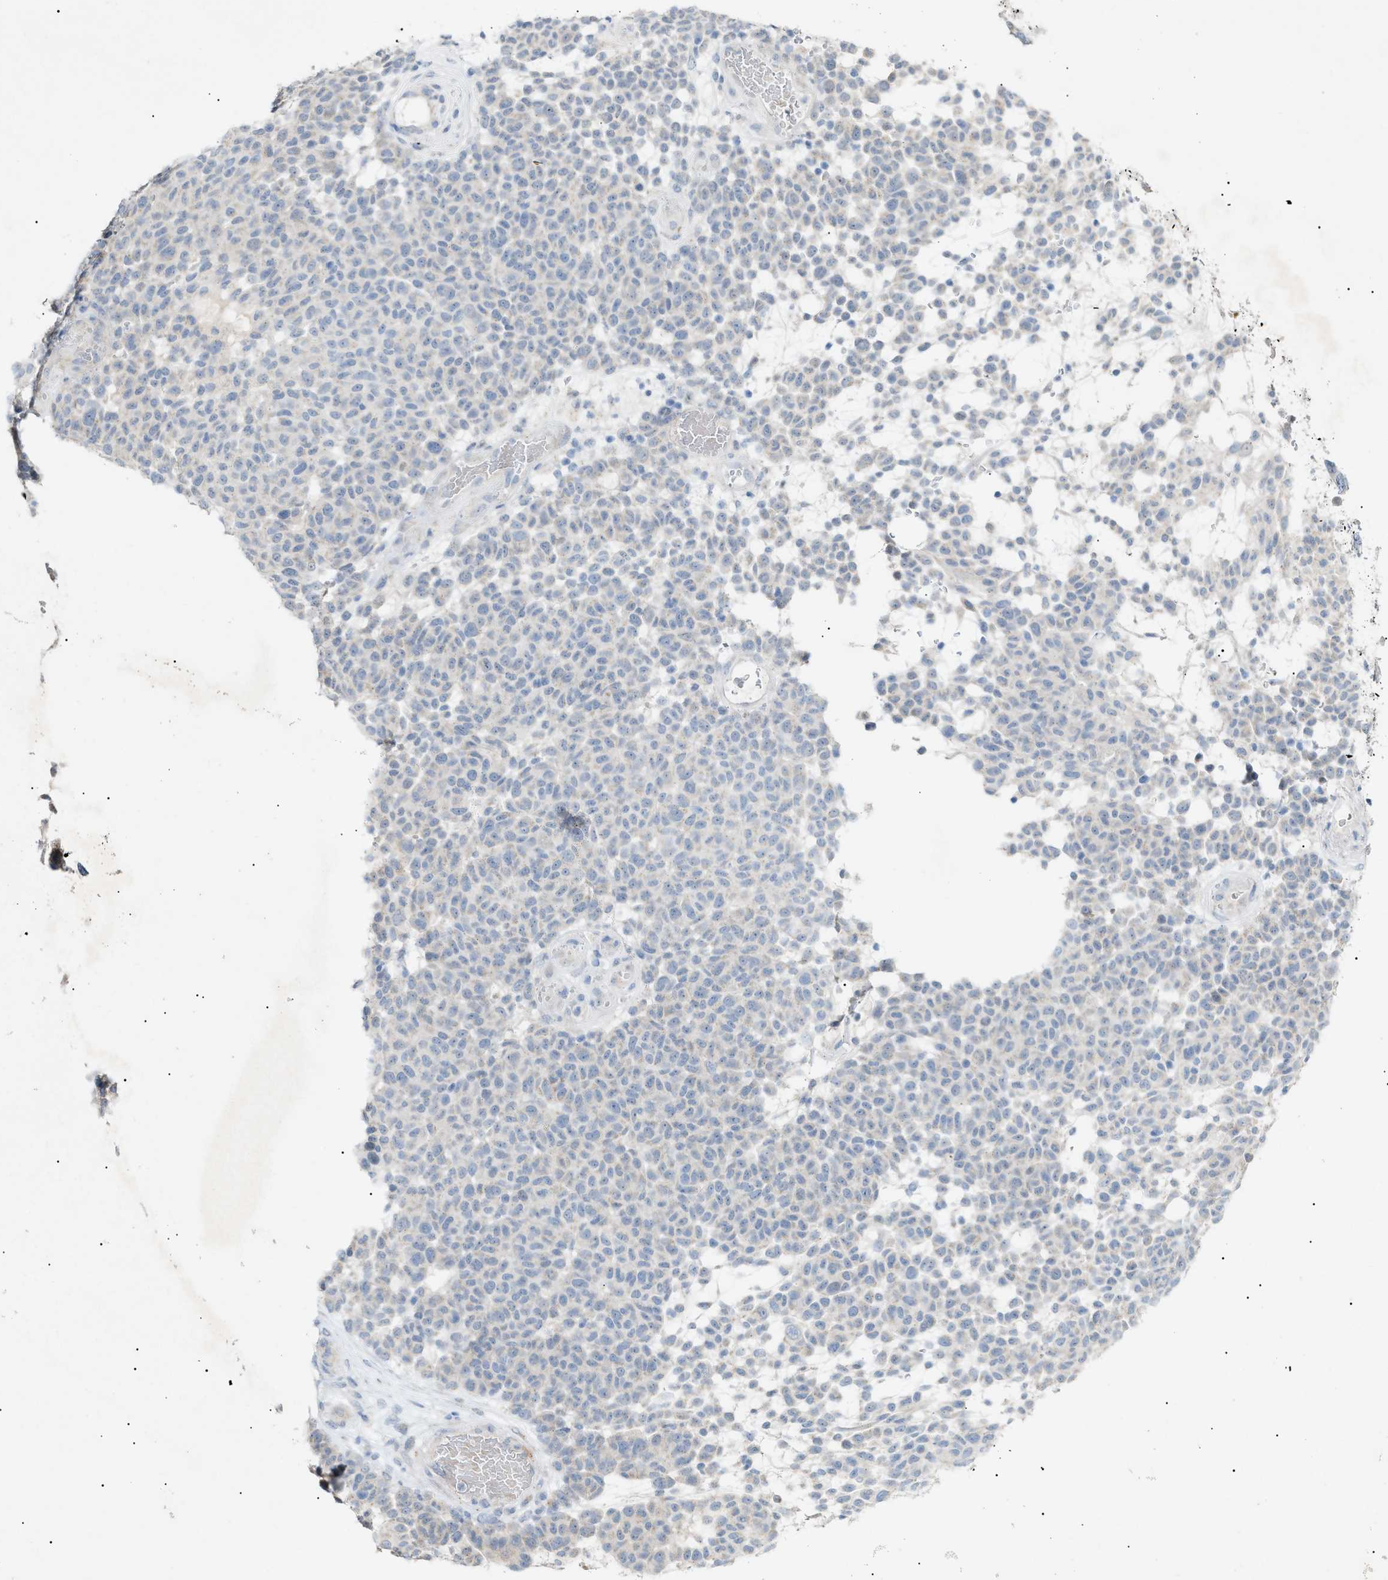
{"staining": {"intensity": "negative", "quantity": "none", "location": "none"}, "tissue": "melanoma", "cell_type": "Tumor cells", "image_type": "cancer", "snomed": [{"axis": "morphology", "description": "Malignant melanoma, NOS"}, {"axis": "topography", "description": "Skin"}], "caption": "This histopathology image is of melanoma stained with immunohistochemistry (IHC) to label a protein in brown with the nuclei are counter-stained blue. There is no staining in tumor cells.", "gene": "SLC25A31", "patient": {"sex": "male", "age": 59}}